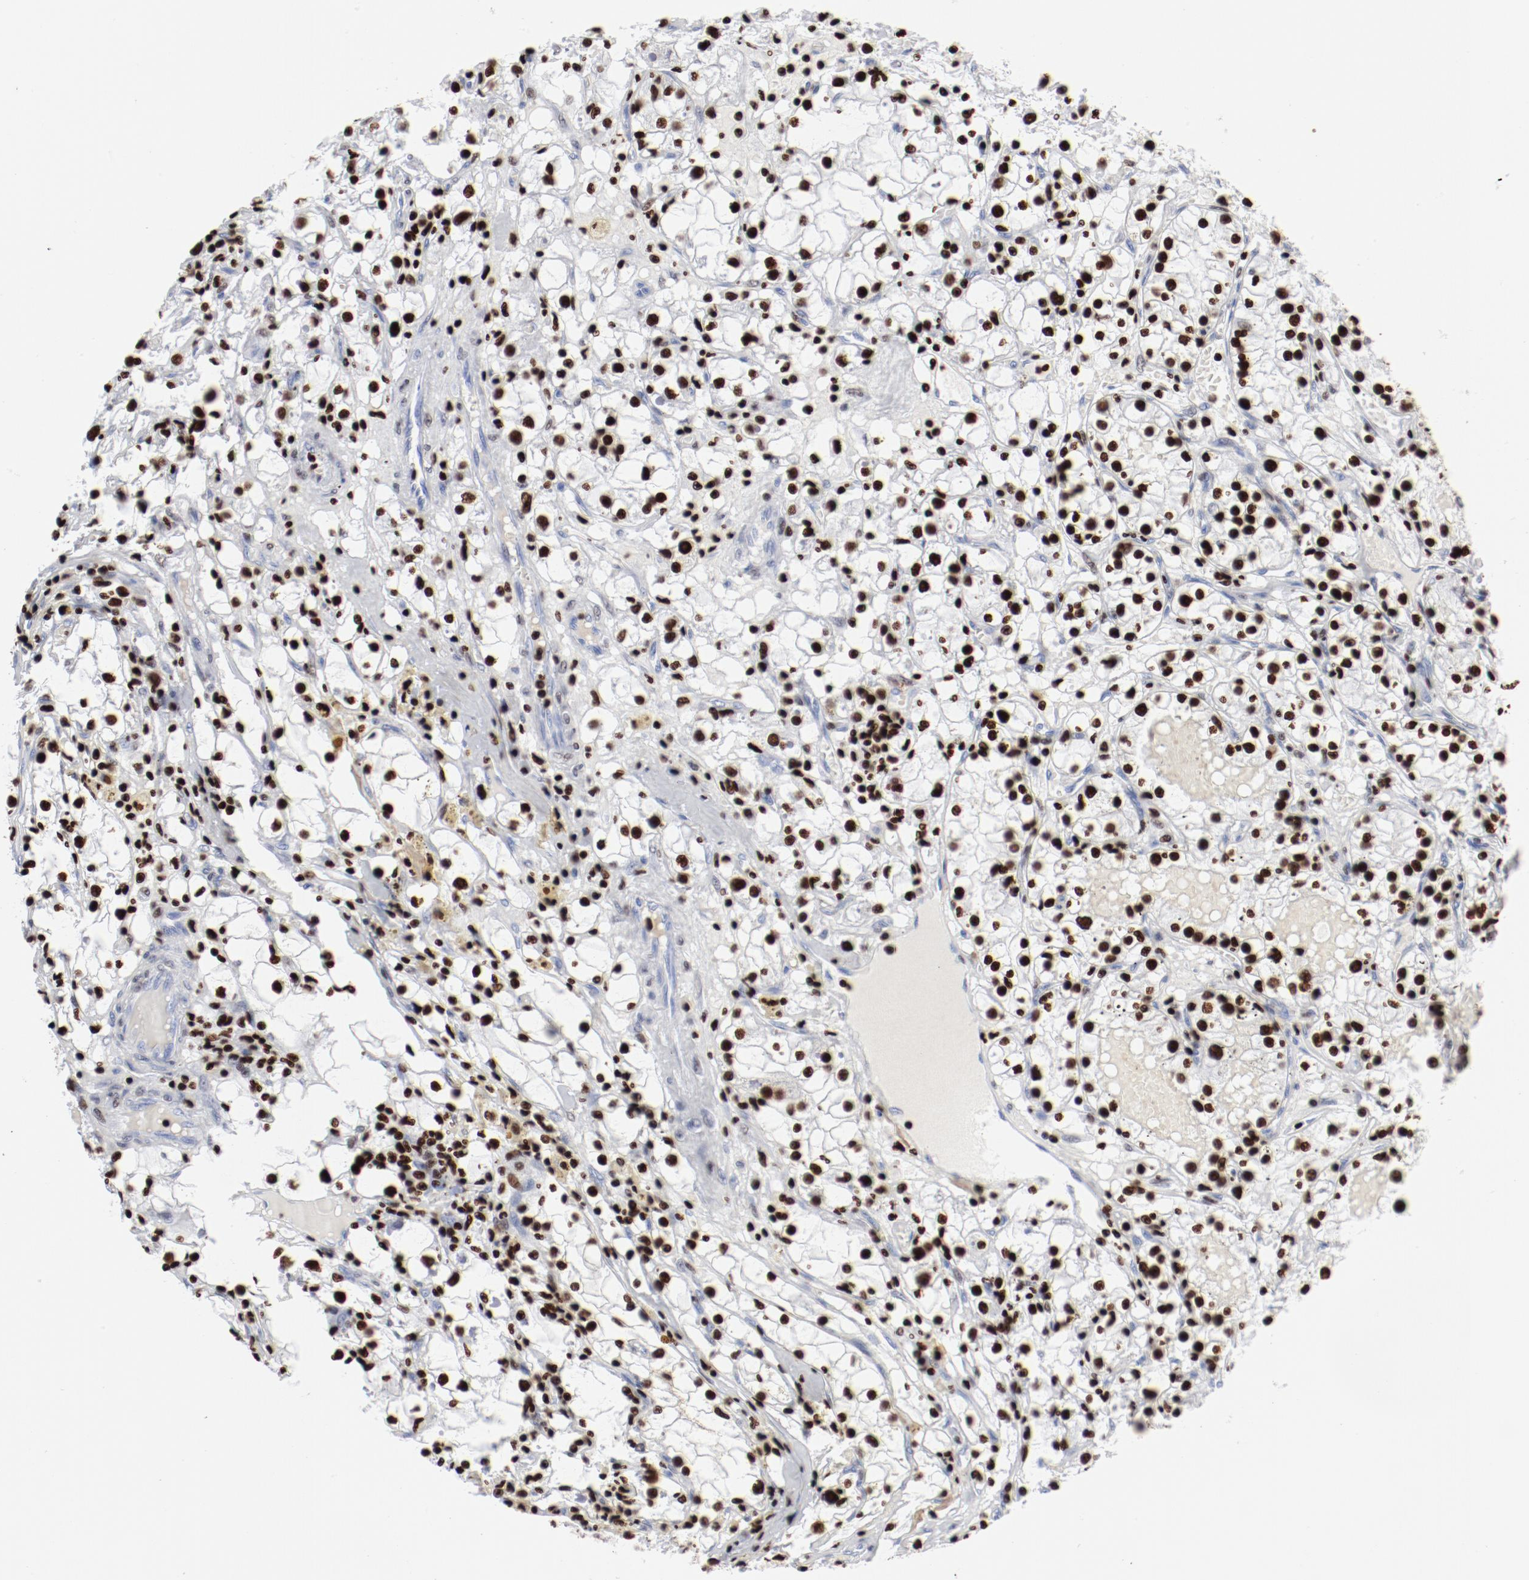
{"staining": {"intensity": "strong", "quantity": ">75%", "location": "nuclear"}, "tissue": "renal cancer", "cell_type": "Tumor cells", "image_type": "cancer", "snomed": [{"axis": "morphology", "description": "Adenocarcinoma, NOS"}, {"axis": "topography", "description": "Kidney"}], "caption": "Adenocarcinoma (renal) tissue exhibits strong nuclear staining in approximately >75% of tumor cells, visualized by immunohistochemistry. Immunohistochemistry (ihc) stains the protein of interest in brown and the nuclei are stained blue.", "gene": "SMARCC2", "patient": {"sex": "male", "age": 56}}